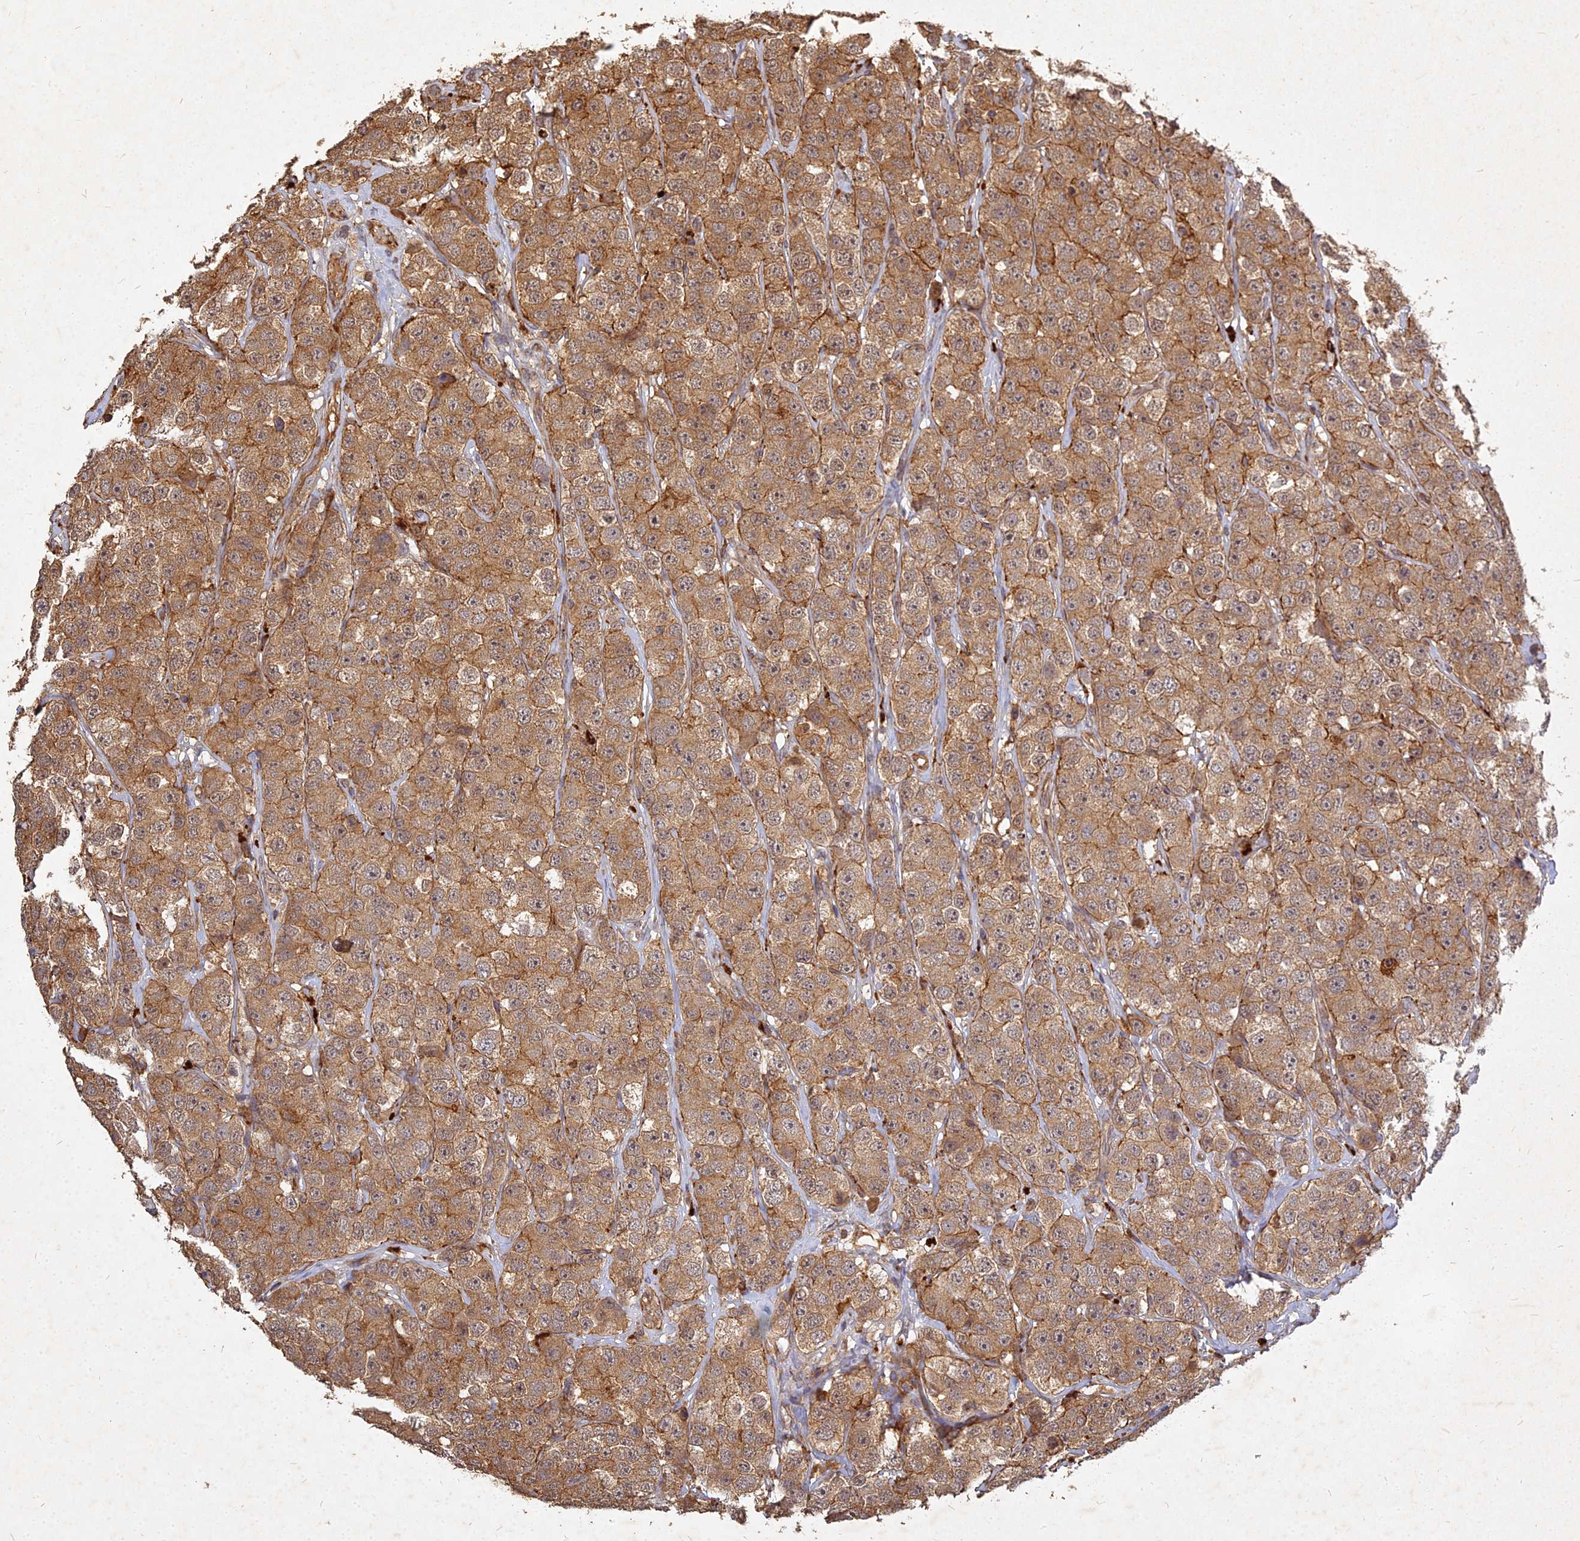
{"staining": {"intensity": "moderate", "quantity": ">75%", "location": "cytoplasmic/membranous"}, "tissue": "testis cancer", "cell_type": "Tumor cells", "image_type": "cancer", "snomed": [{"axis": "morphology", "description": "Seminoma, NOS"}, {"axis": "topography", "description": "Testis"}], "caption": "Protein expression analysis of seminoma (testis) reveals moderate cytoplasmic/membranous staining in about >75% of tumor cells.", "gene": "UBE2W", "patient": {"sex": "male", "age": 28}}